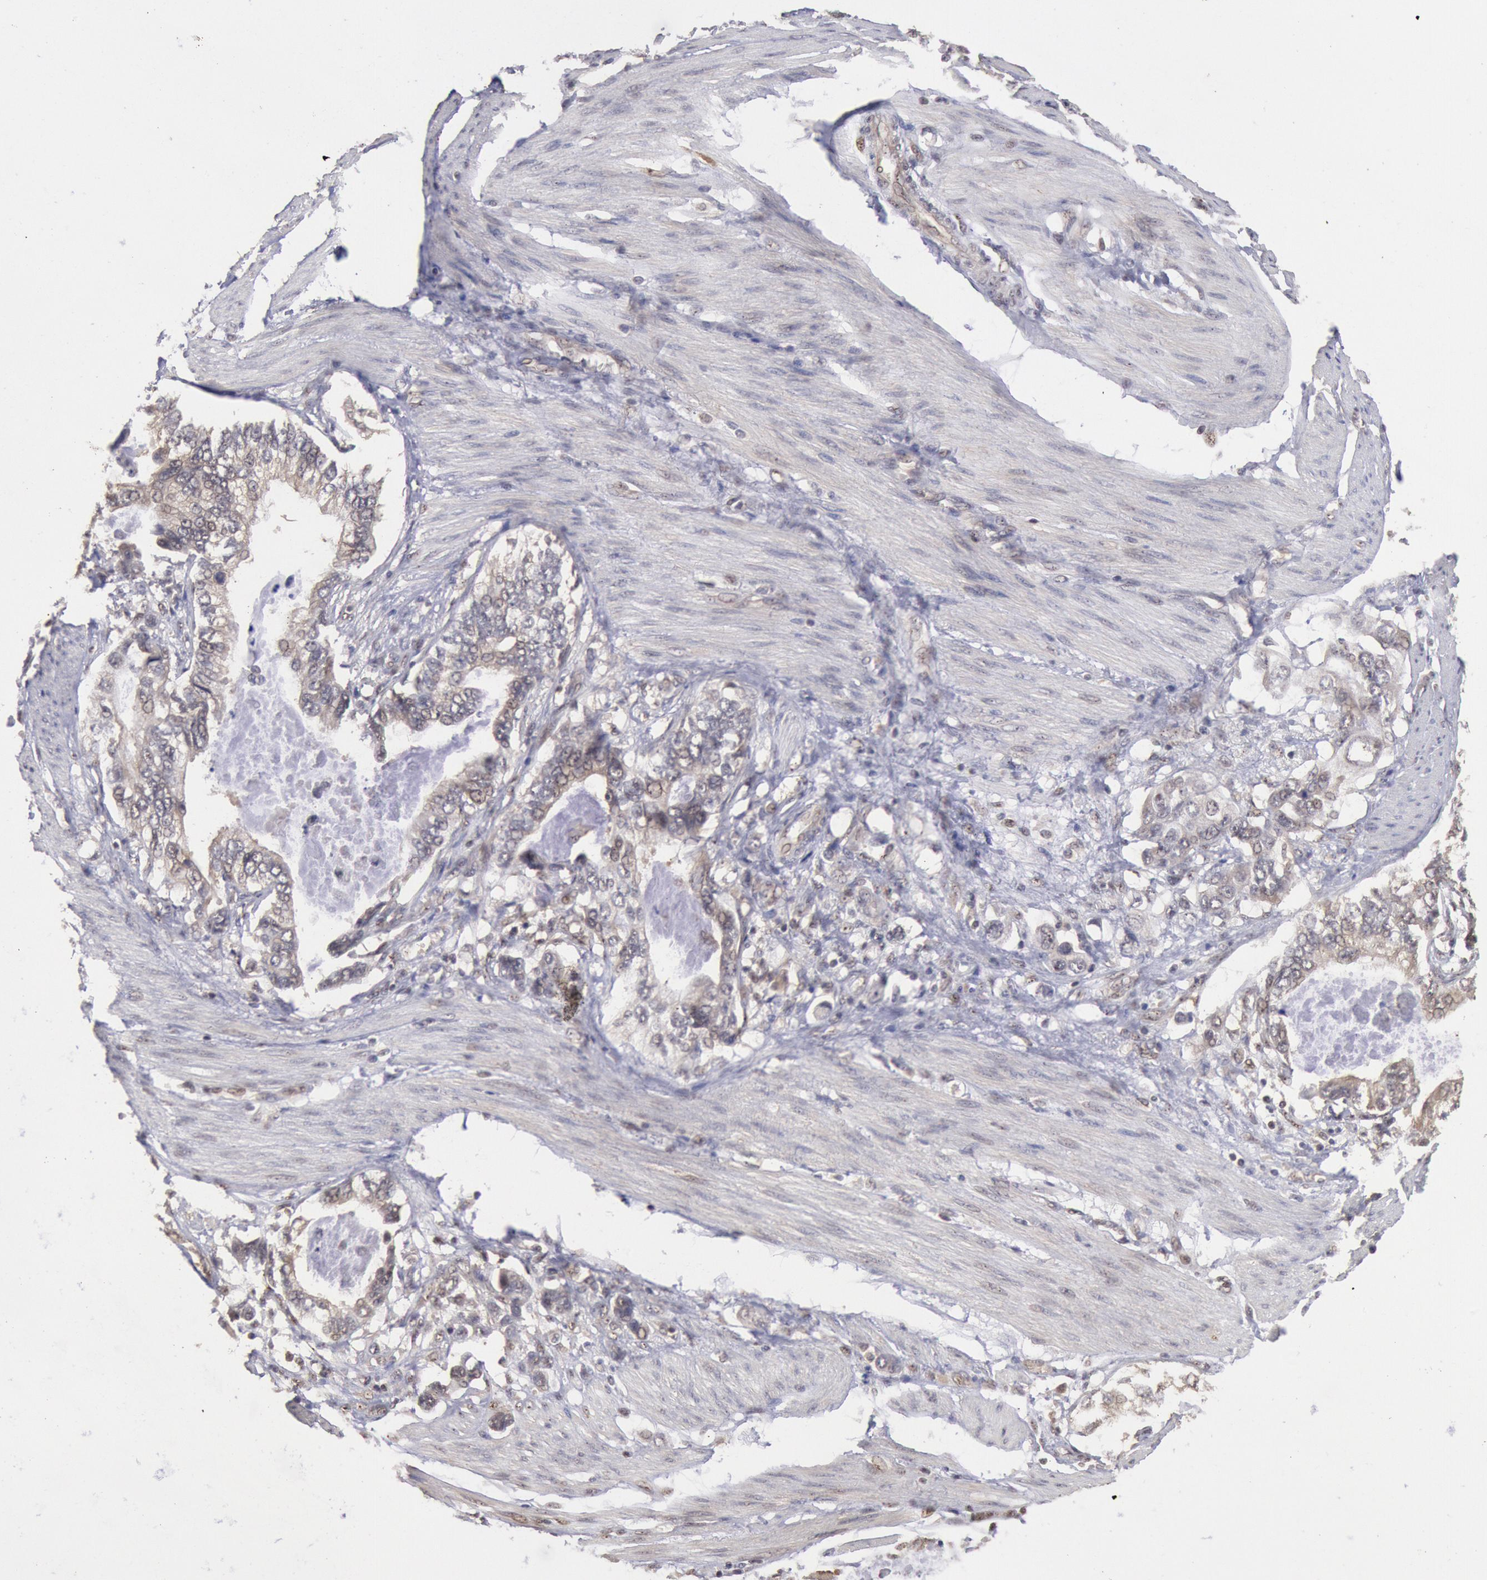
{"staining": {"intensity": "weak", "quantity": "<25%", "location": "cytoplasmic/membranous"}, "tissue": "stomach cancer", "cell_type": "Tumor cells", "image_type": "cancer", "snomed": [{"axis": "morphology", "description": "Adenocarcinoma, NOS"}, {"axis": "topography", "description": "Pancreas"}, {"axis": "topography", "description": "Stomach, upper"}], "caption": "The image reveals no significant positivity in tumor cells of stomach cancer (adenocarcinoma). (DAB IHC with hematoxylin counter stain).", "gene": "STX17", "patient": {"sex": "male", "age": 77}}